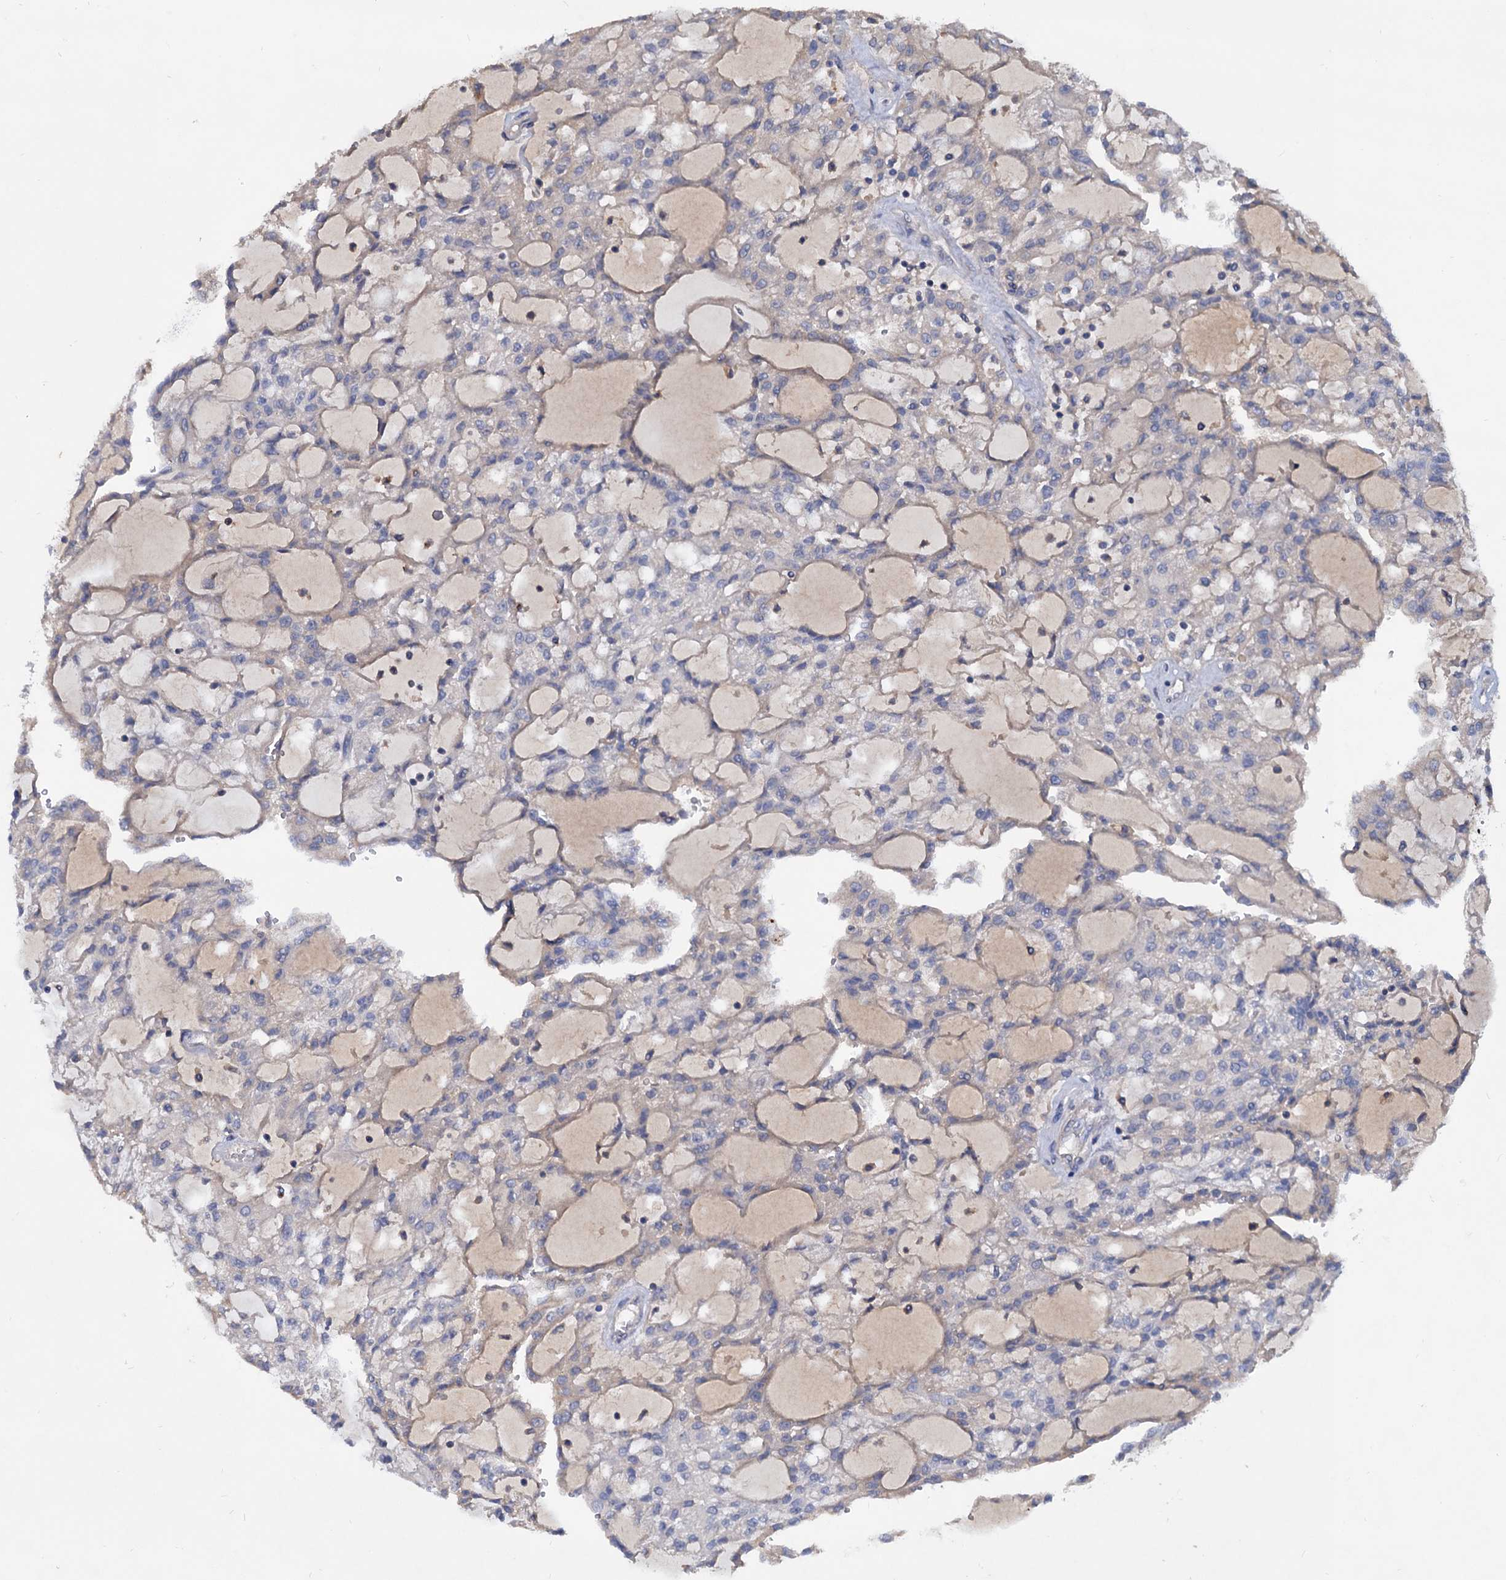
{"staining": {"intensity": "negative", "quantity": "none", "location": "none"}, "tissue": "renal cancer", "cell_type": "Tumor cells", "image_type": "cancer", "snomed": [{"axis": "morphology", "description": "Adenocarcinoma, NOS"}, {"axis": "topography", "description": "Kidney"}], "caption": "Histopathology image shows no significant protein expression in tumor cells of adenocarcinoma (renal).", "gene": "NPAS4", "patient": {"sex": "male", "age": 63}}